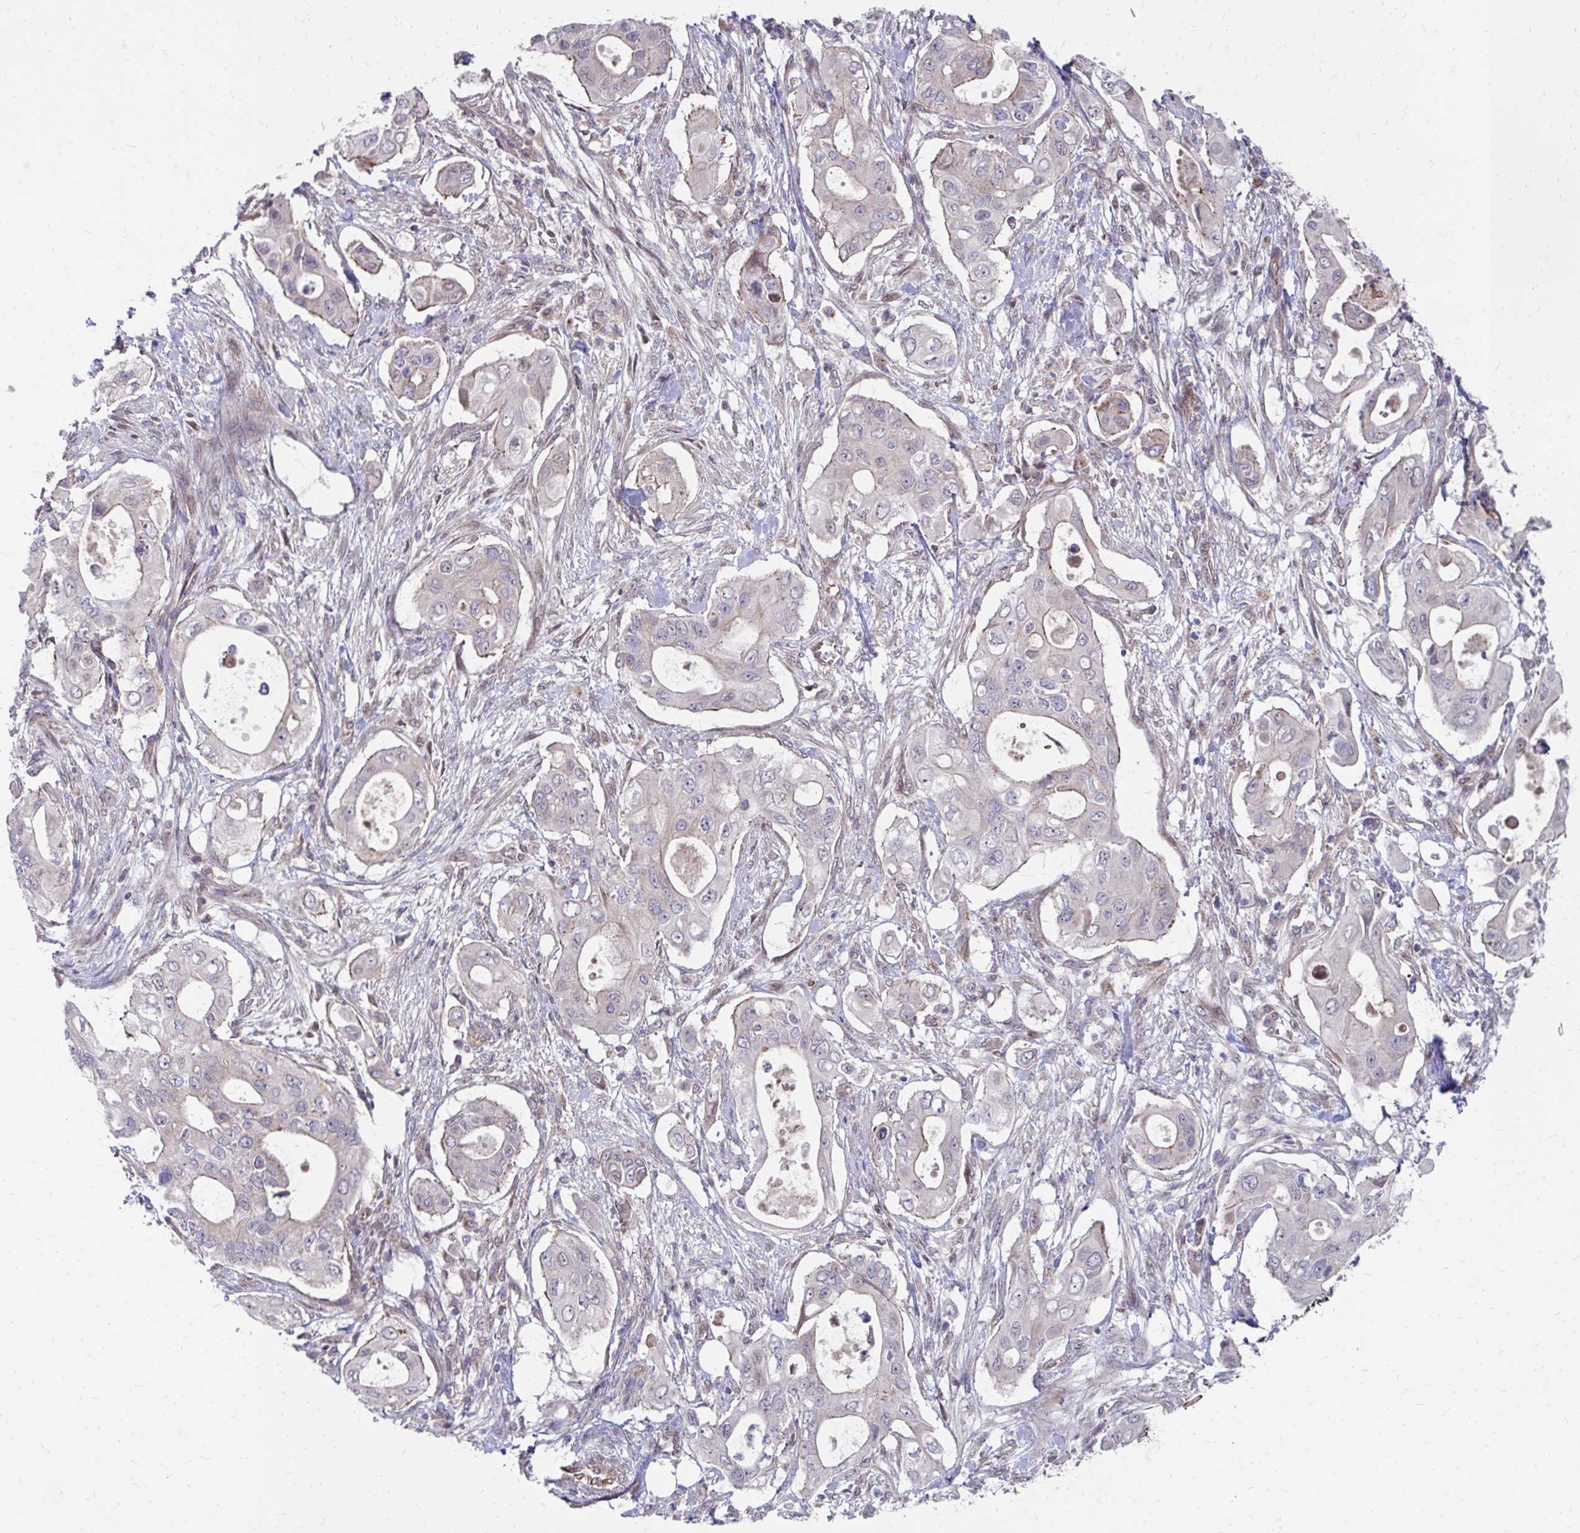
{"staining": {"intensity": "negative", "quantity": "none", "location": "none"}, "tissue": "pancreatic cancer", "cell_type": "Tumor cells", "image_type": "cancer", "snomed": [{"axis": "morphology", "description": "Adenocarcinoma, NOS"}, {"axis": "topography", "description": "Pancreas"}], "caption": "High magnification brightfield microscopy of pancreatic adenocarcinoma stained with DAB (brown) and counterstained with hematoxylin (blue): tumor cells show no significant positivity.", "gene": "ITPR2", "patient": {"sex": "female", "age": 63}}